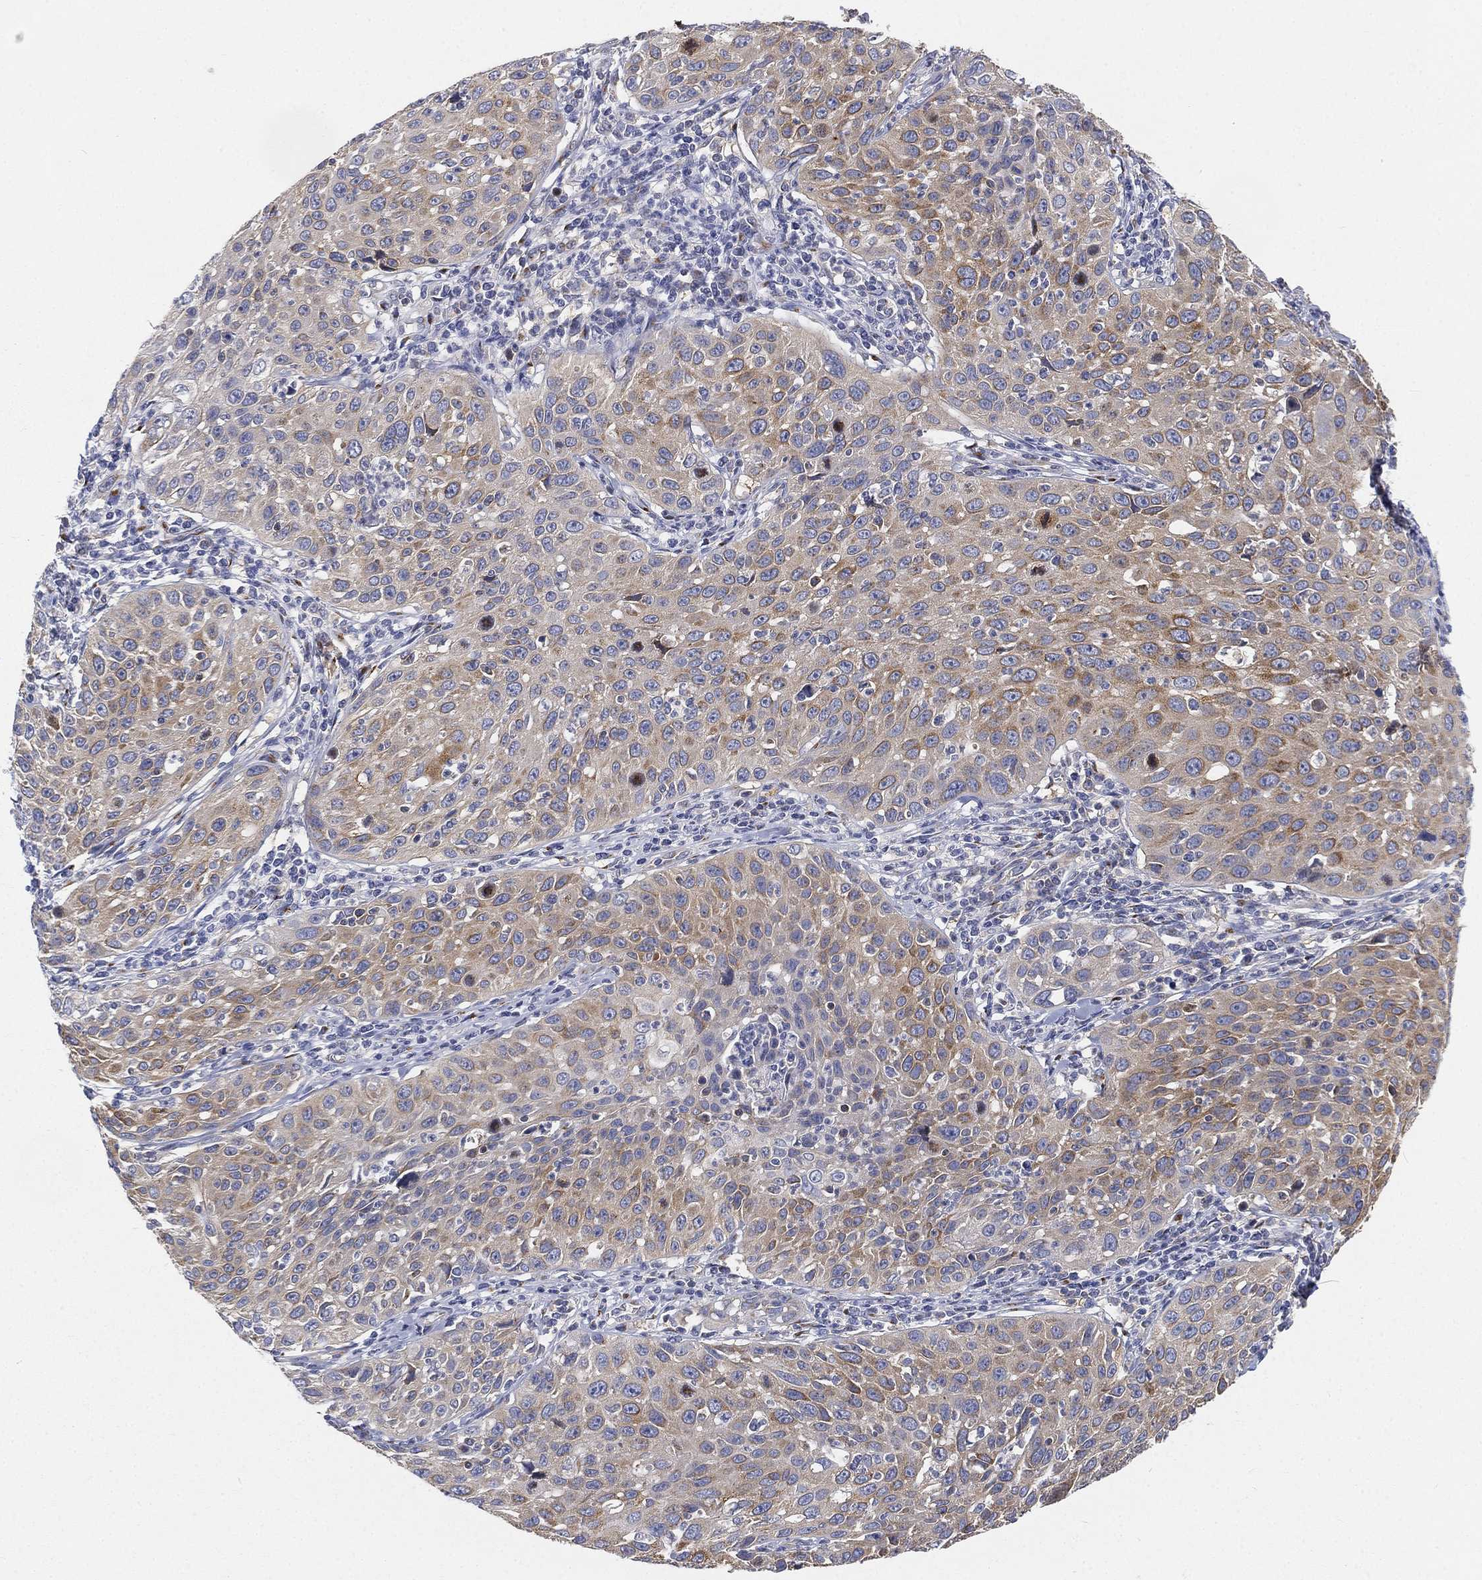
{"staining": {"intensity": "moderate", "quantity": "25%-75%", "location": "cytoplasmic/membranous"}, "tissue": "cervical cancer", "cell_type": "Tumor cells", "image_type": "cancer", "snomed": [{"axis": "morphology", "description": "Squamous cell carcinoma, NOS"}, {"axis": "topography", "description": "Cervix"}], "caption": "Protein staining of cervical squamous cell carcinoma tissue reveals moderate cytoplasmic/membranous positivity in approximately 25%-75% of tumor cells.", "gene": "TMEM25", "patient": {"sex": "female", "age": 26}}